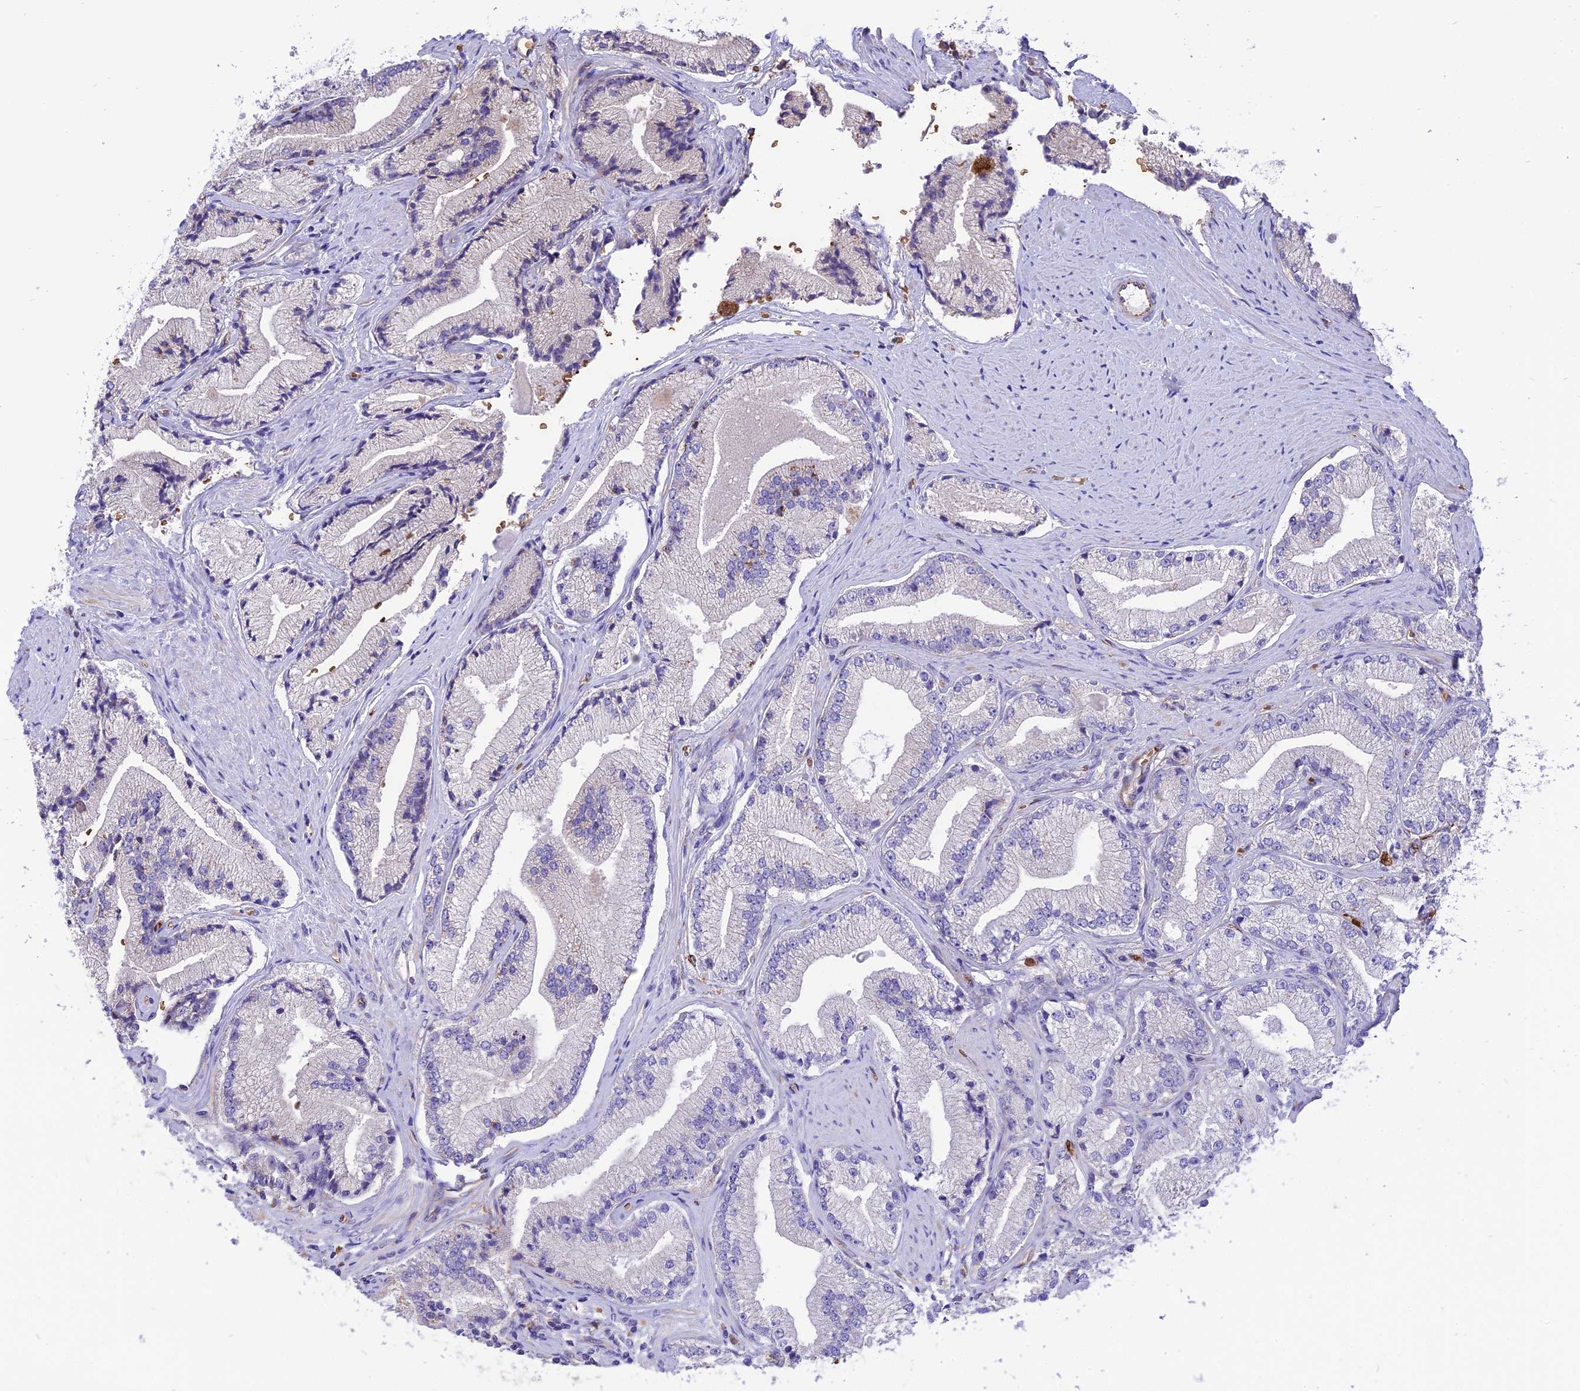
{"staining": {"intensity": "negative", "quantity": "none", "location": "none"}, "tissue": "prostate cancer", "cell_type": "Tumor cells", "image_type": "cancer", "snomed": [{"axis": "morphology", "description": "Adenocarcinoma, High grade"}, {"axis": "topography", "description": "Prostate"}], "caption": "Tumor cells are negative for protein expression in human prostate adenocarcinoma (high-grade).", "gene": "TTC4", "patient": {"sex": "male", "age": 67}}